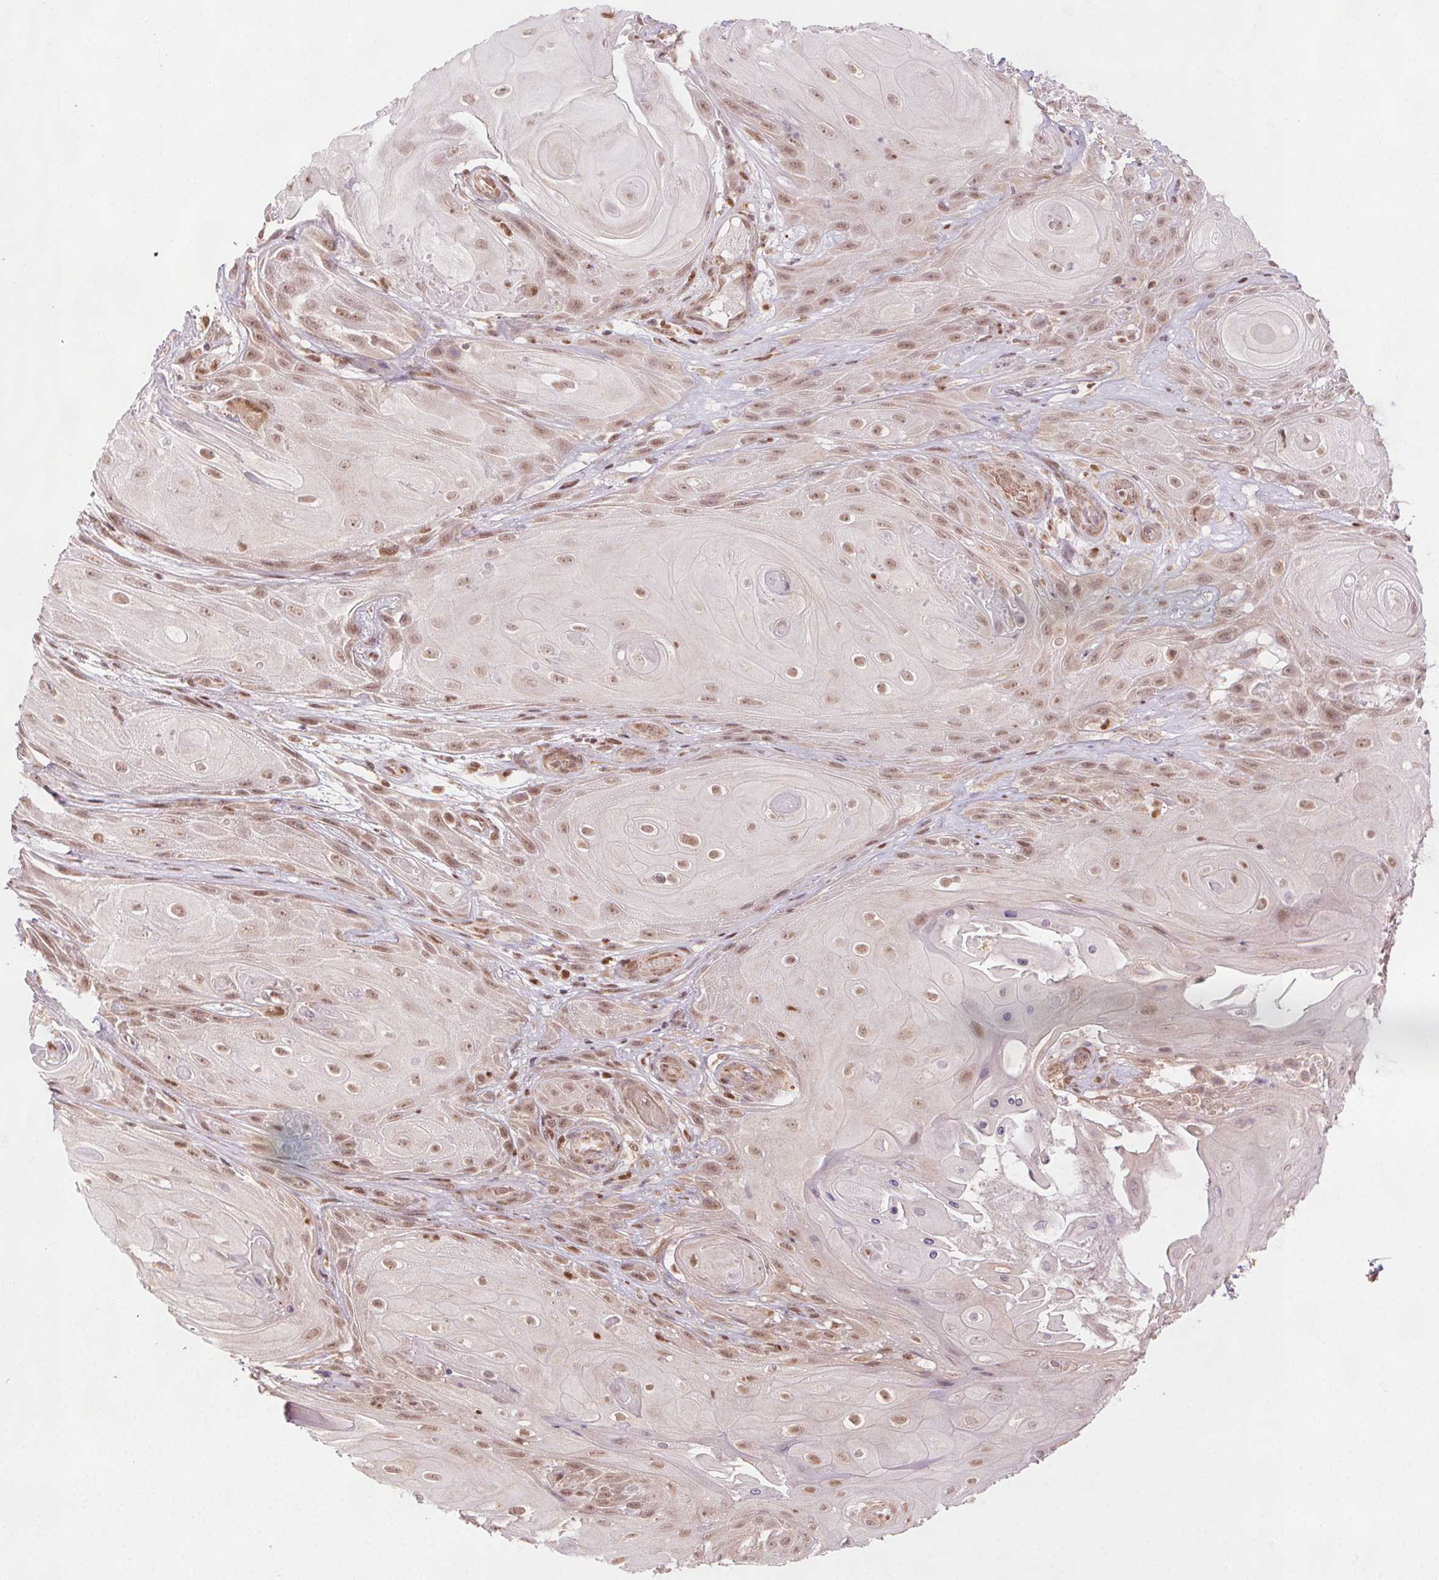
{"staining": {"intensity": "moderate", "quantity": ">75%", "location": "nuclear"}, "tissue": "skin cancer", "cell_type": "Tumor cells", "image_type": "cancer", "snomed": [{"axis": "morphology", "description": "Squamous cell carcinoma, NOS"}, {"axis": "topography", "description": "Skin"}], "caption": "Brown immunohistochemical staining in skin cancer (squamous cell carcinoma) displays moderate nuclear positivity in about >75% of tumor cells. (Stains: DAB in brown, nuclei in blue, Microscopy: brightfield microscopy at high magnification).", "gene": "TREML4", "patient": {"sex": "male", "age": 62}}